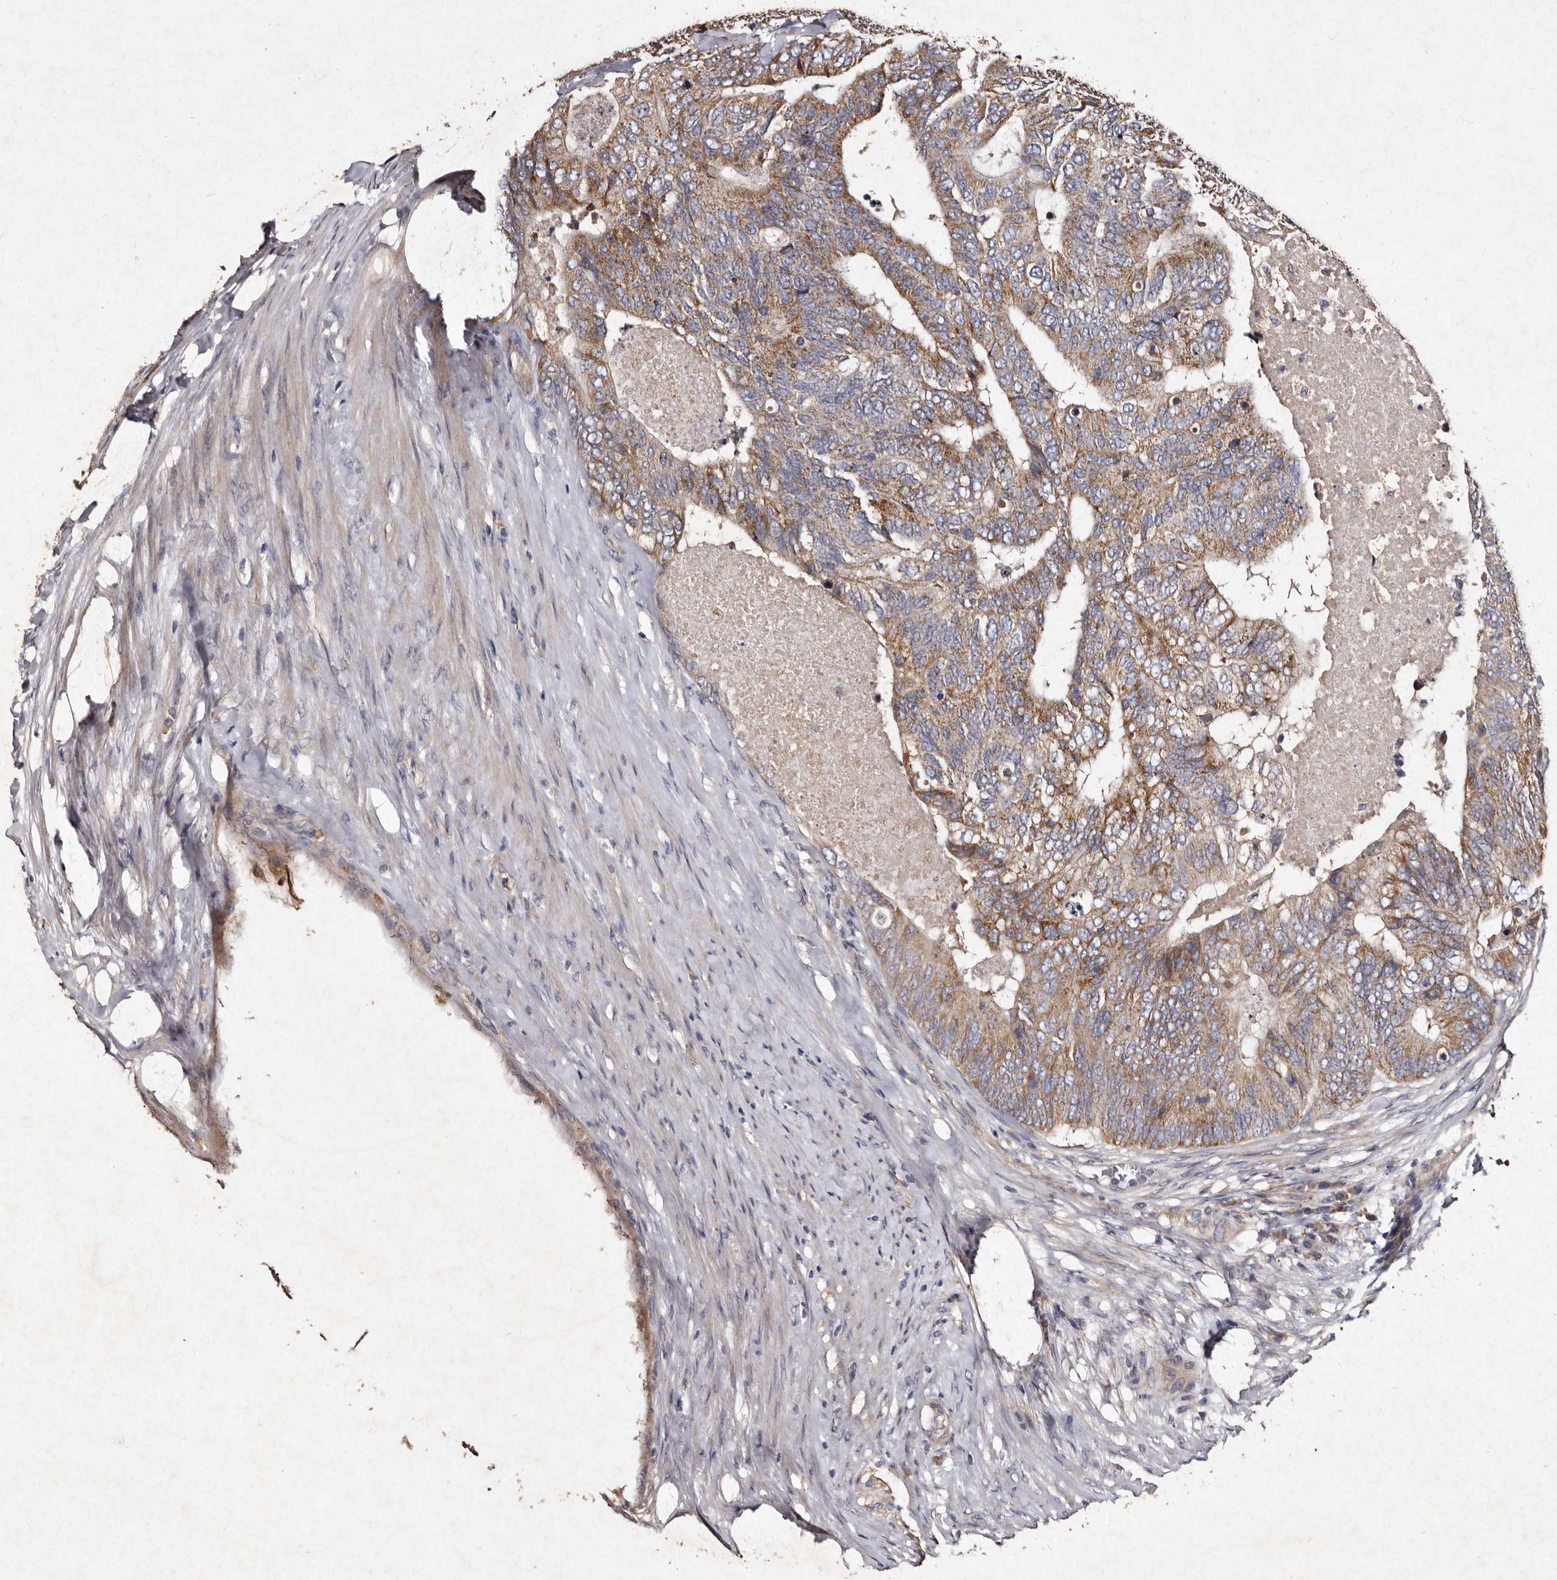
{"staining": {"intensity": "moderate", "quantity": ">75%", "location": "cytoplasmic/membranous"}, "tissue": "colorectal cancer", "cell_type": "Tumor cells", "image_type": "cancer", "snomed": [{"axis": "morphology", "description": "Adenocarcinoma, NOS"}, {"axis": "topography", "description": "Colon"}], "caption": "Colorectal adenocarcinoma stained with DAB (3,3'-diaminobenzidine) IHC exhibits medium levels of moderate cytoplasmic/membranous expression in approximately >75% of tumor cells. Immunohistochemistry (ihc) stains the protein of interest in brown and the nuclei are stained blue.", "gene": "TFB1M", "patient": {"sex": "female", "age": 67}}